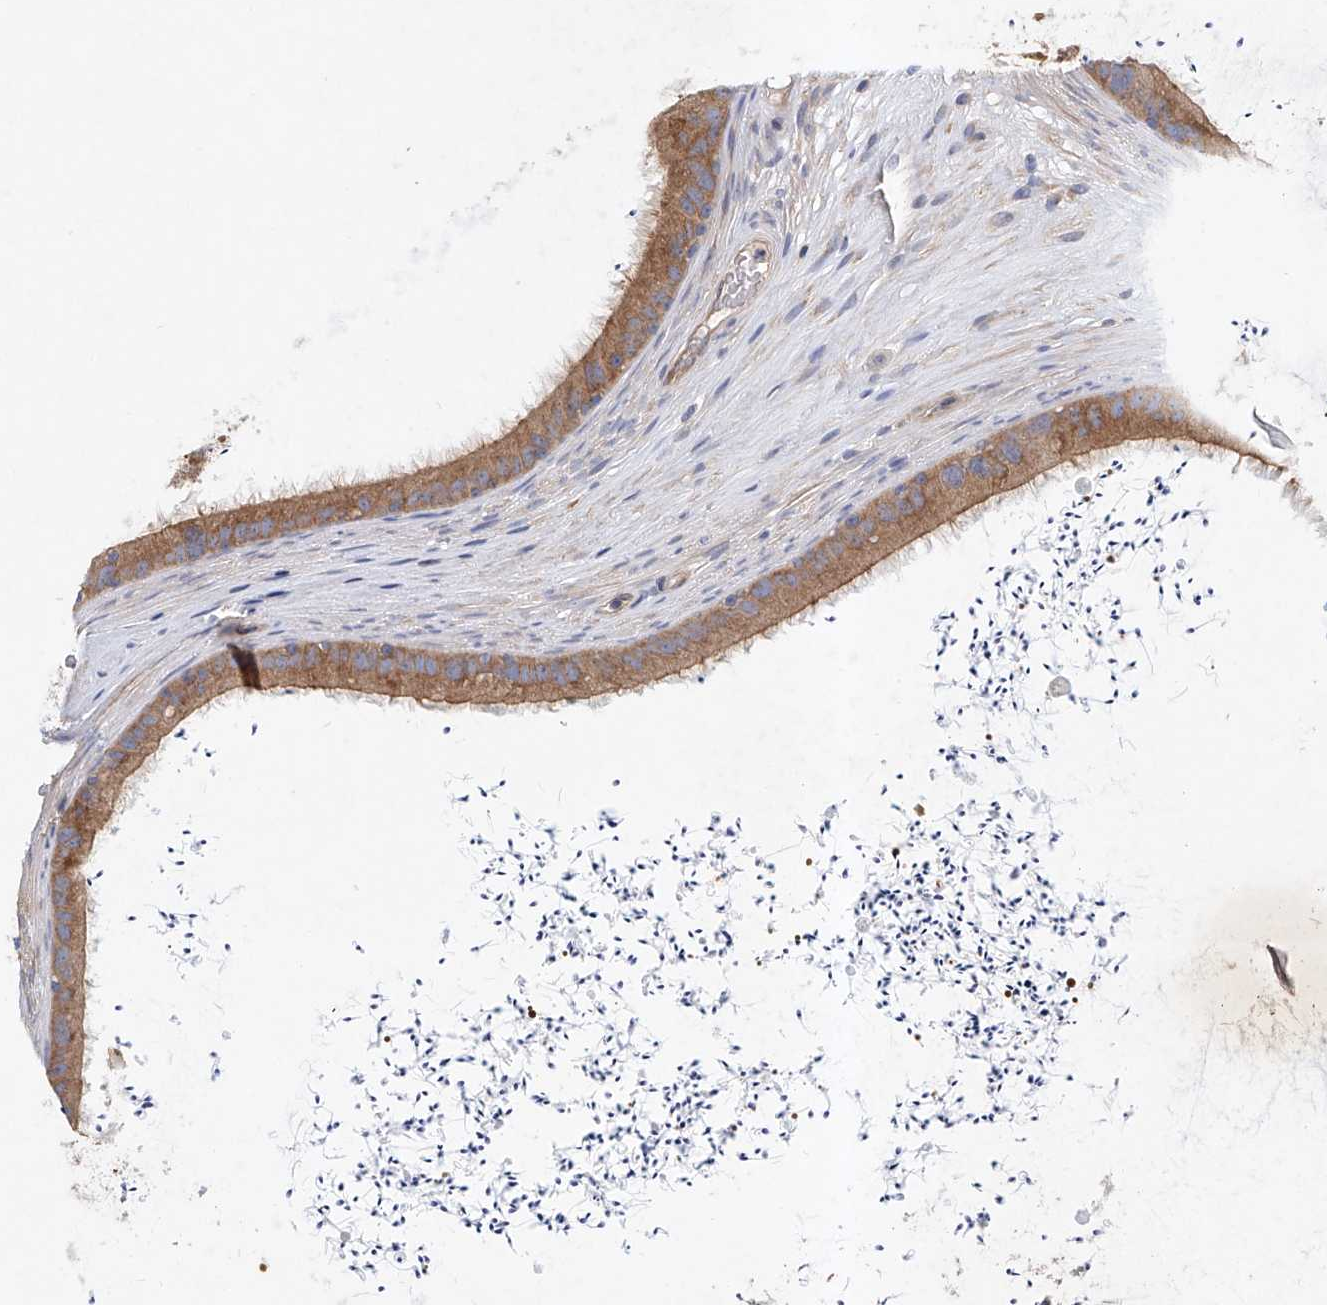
{"staining": {"intensity": "moderate", "quantity": ">75%", "location": "cytoplasmic/membranous"}, "tissue": "epididymis", "cell_type": "Glandular cells", "image_type": "normal", "snomed": [{"axis": "morphology", "description": "Normal tissue, NOS"}, {"axis": "topography", "description": "Epididymis, spermatic cord, NOS"}], "caption": "A brown stain labels moderate cytoplasmic/membranous staining of a protein in glandular cells of normal human epididymis.", "gene": "CARMIL1", "patient": {"sex": "male", "age": 50}}